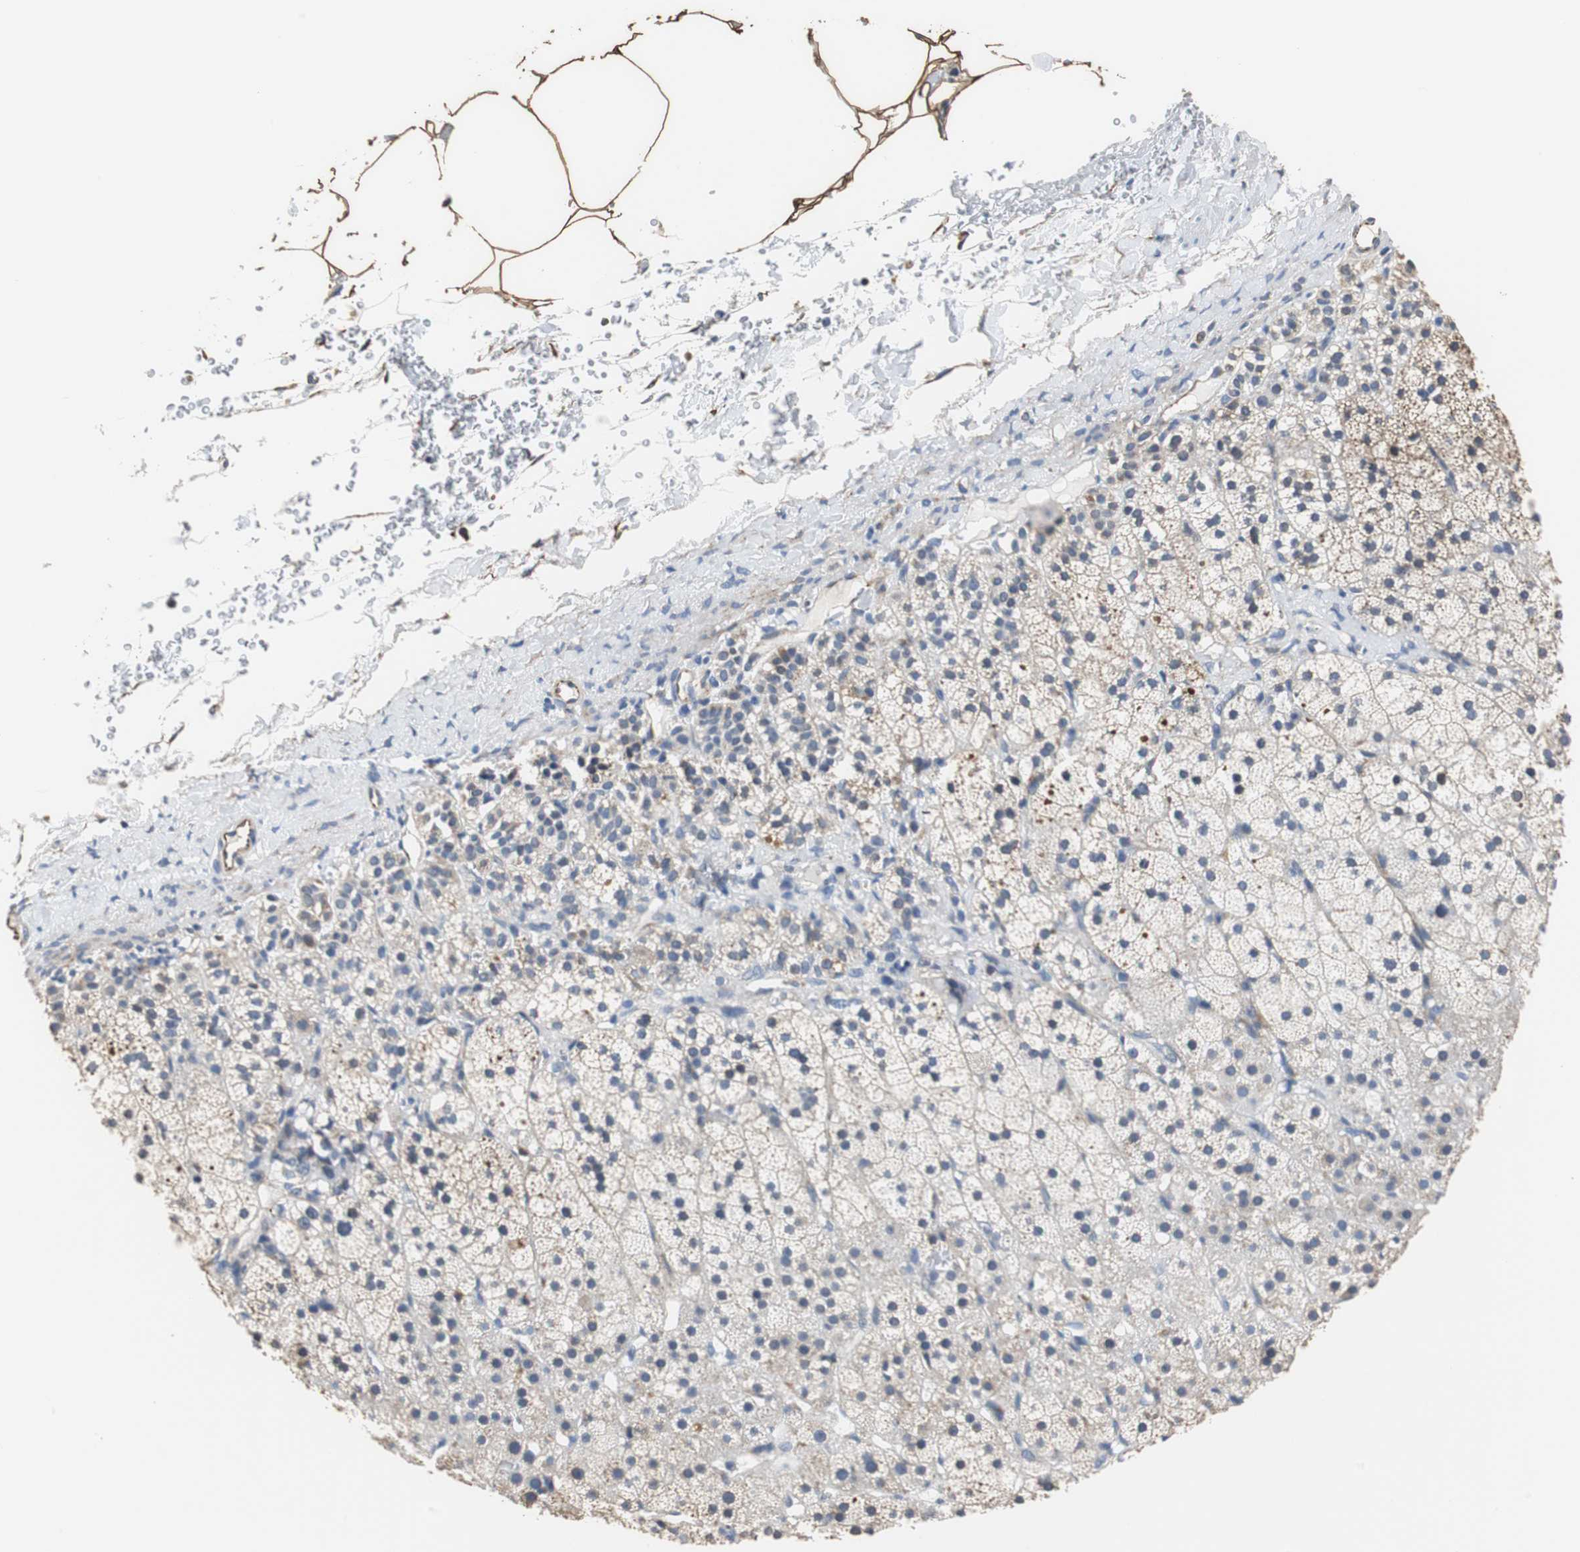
{"staining": {"intensity": "moderate", "quantity": "<25%", "location": "cytoplasmic/membranous"}, "tissue": "adrenal gland", "cell_type": "Glandular cells", "image_type": "normal", "snomed": [{"axis": "morphology", "description": "Normal tissue, NOS"}, {"axis": "topography", "description": "Adrenal gland"}], "caption": "Protein expression analysis of normal adrenal gland reveals moderate cytoplasmic/membranous staining in about <25% of glandular cells.", "gene": "PCK1", "patient": {"sex": "male", "age": 35}}